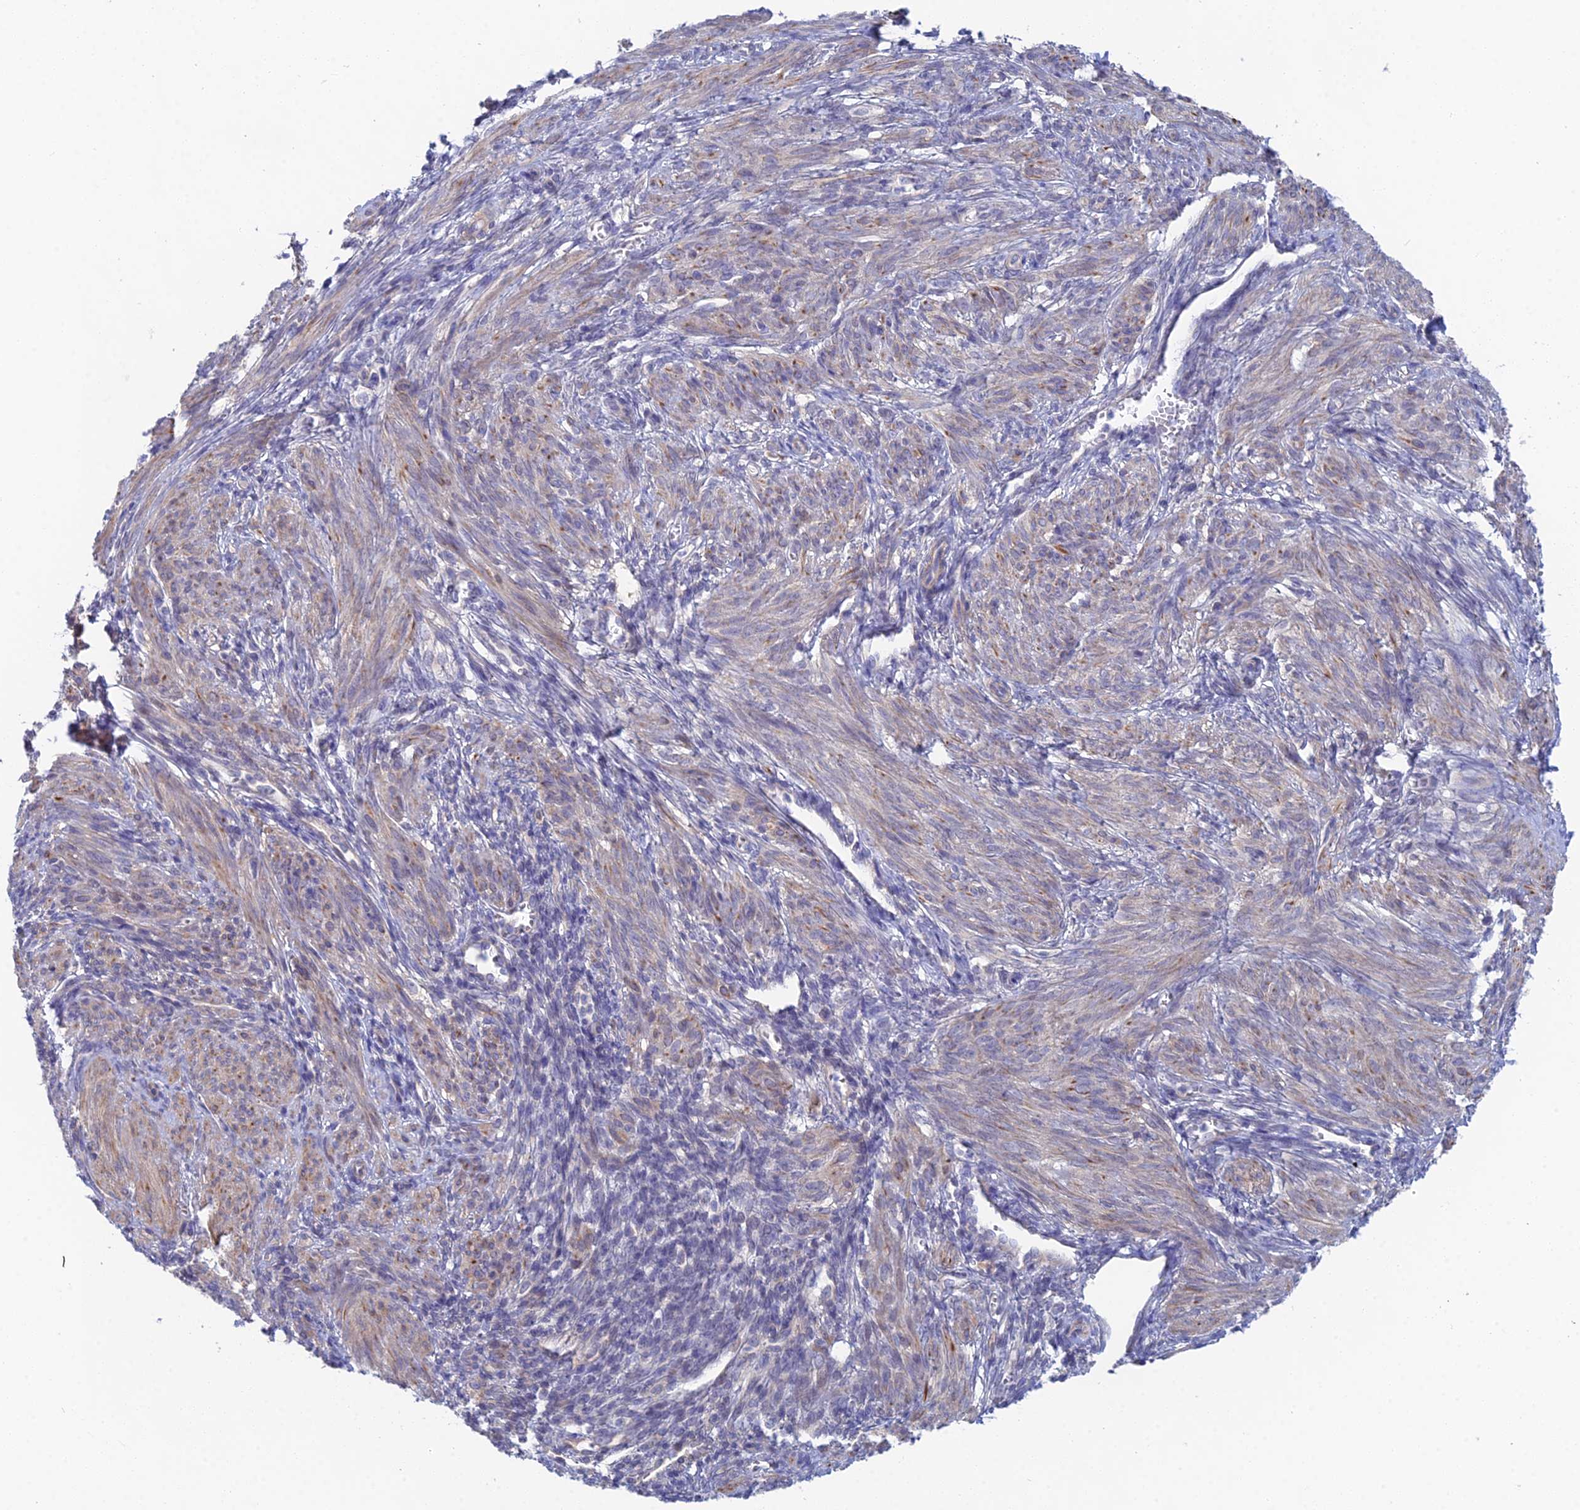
{"staining": {"intensity": "weak", "quantity": ">75%", "location": "cytoplasmic/membranous"}, "tissue": "smooth muscle", "cell_type": "Smooth muscle cells", "image_type": "normal", "snomed": [{"axis": "morphology", "description": "Normal tissue, NOS"}, {"axis": "topography", "description": "Smooth muscle"}], "caption": "Immunohistochemistry of benign smooth muscle reveals low levels of weak cytoplasmic/membranous staining in about >75% of smooth muscle cells. (Stains: DAB in brown, nuclei in blue, Microscopy: brightfield microscopy at high magnification).", "gene": "DNAH14", "patient": {"sex": "female", "age": 39}}